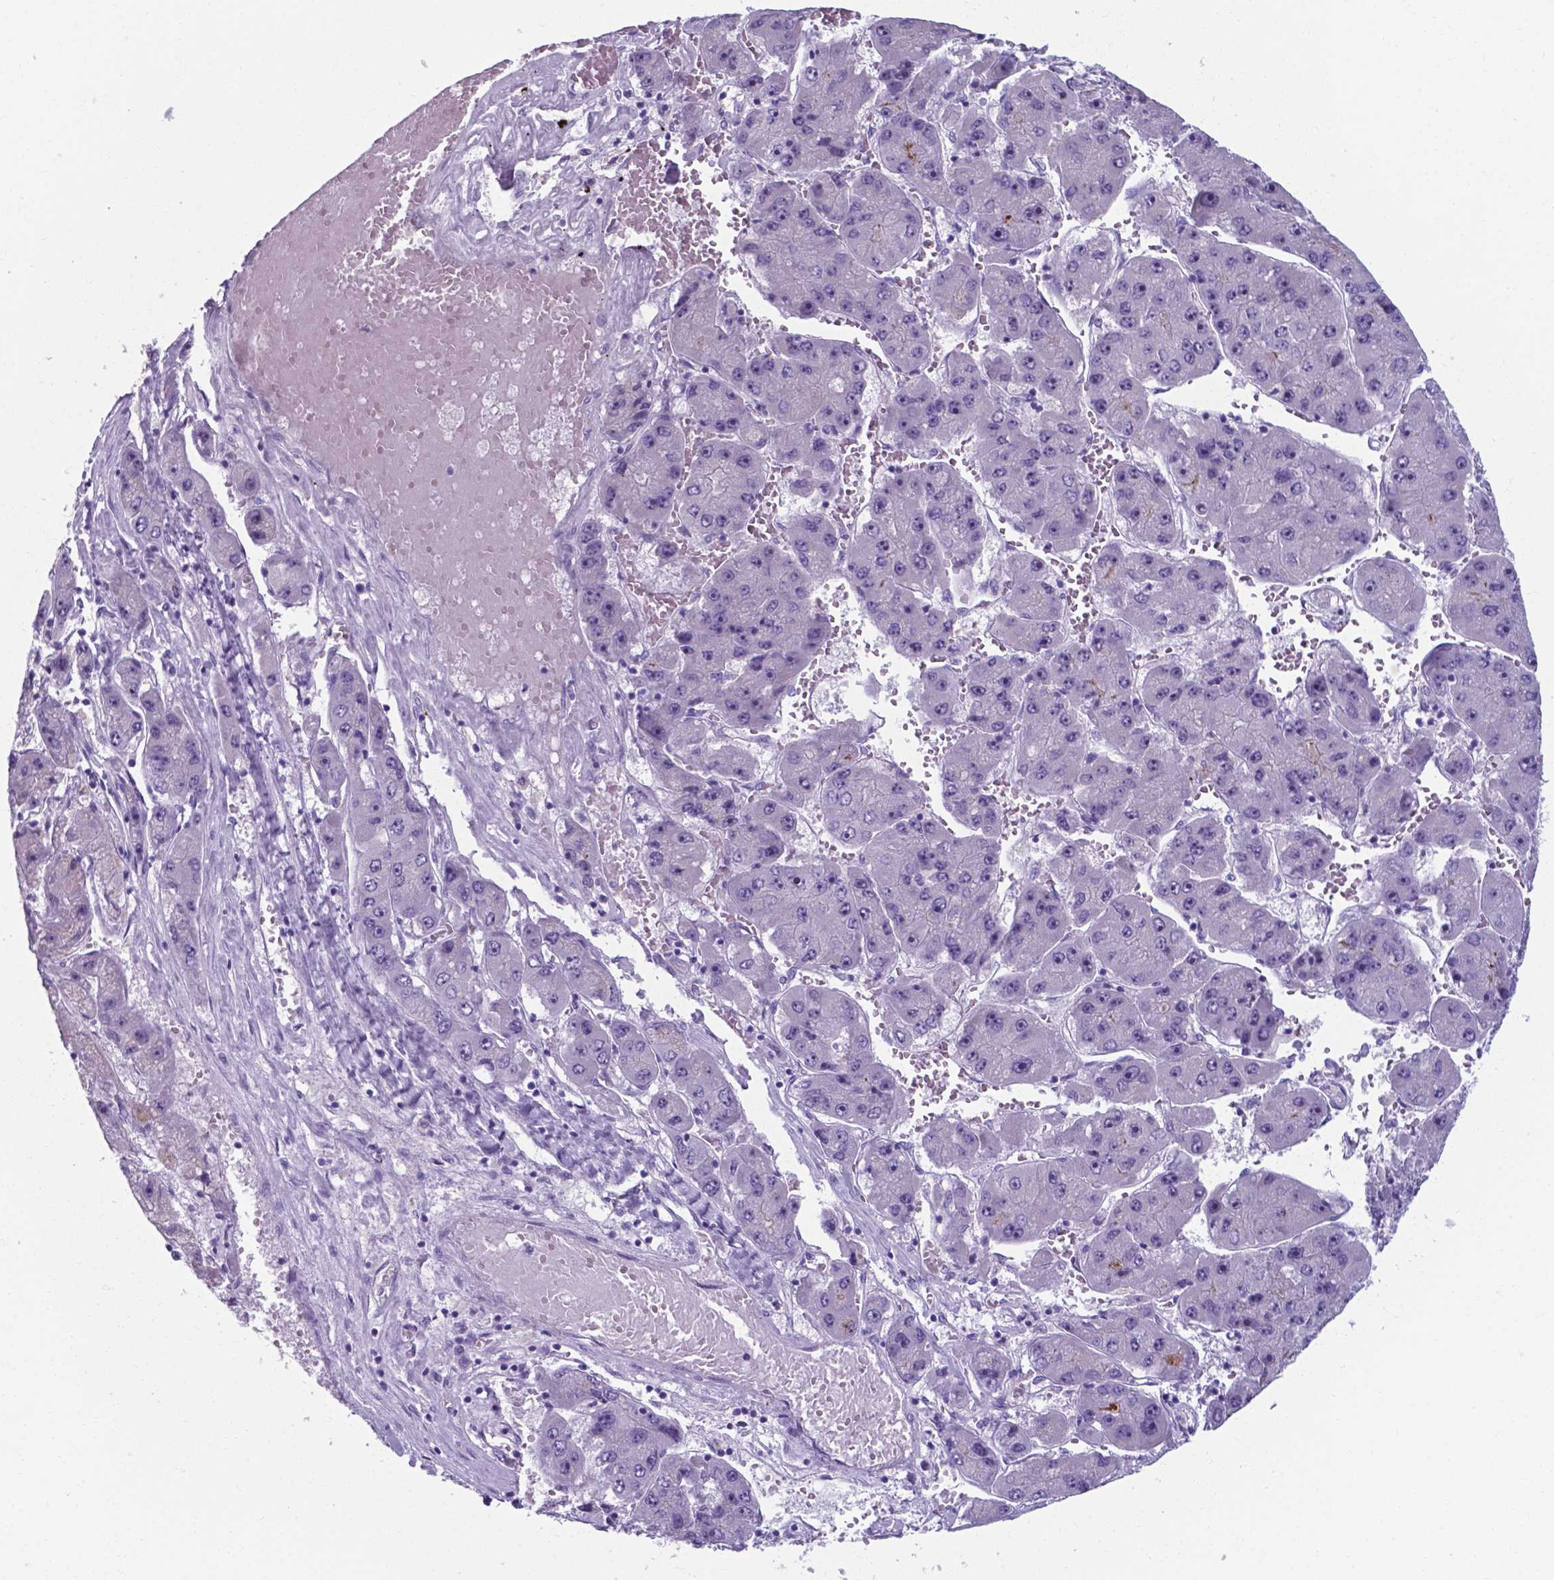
{"staining": {"intensity": "negative", "quantity": "none", "location": "none"}, "tissue": "liver cancer", "cell_type": "Tumor cells", "image_type": "cancer", "snomed": [{"axis": "morphology", "description": "Carcinoma, Hepatocellular, NOS"}, {"axis": "topography", "description": "Liver"}], "caption": "There is no significant expression in tumor cells of hepatocellular carcinoma (liver). (Brightfield microscopy of DAB (3,3'-diaminobenzidine) IHC at high magnification).", "gene": "AP5B1", "patient": {"sex": "female", "age": 61}}